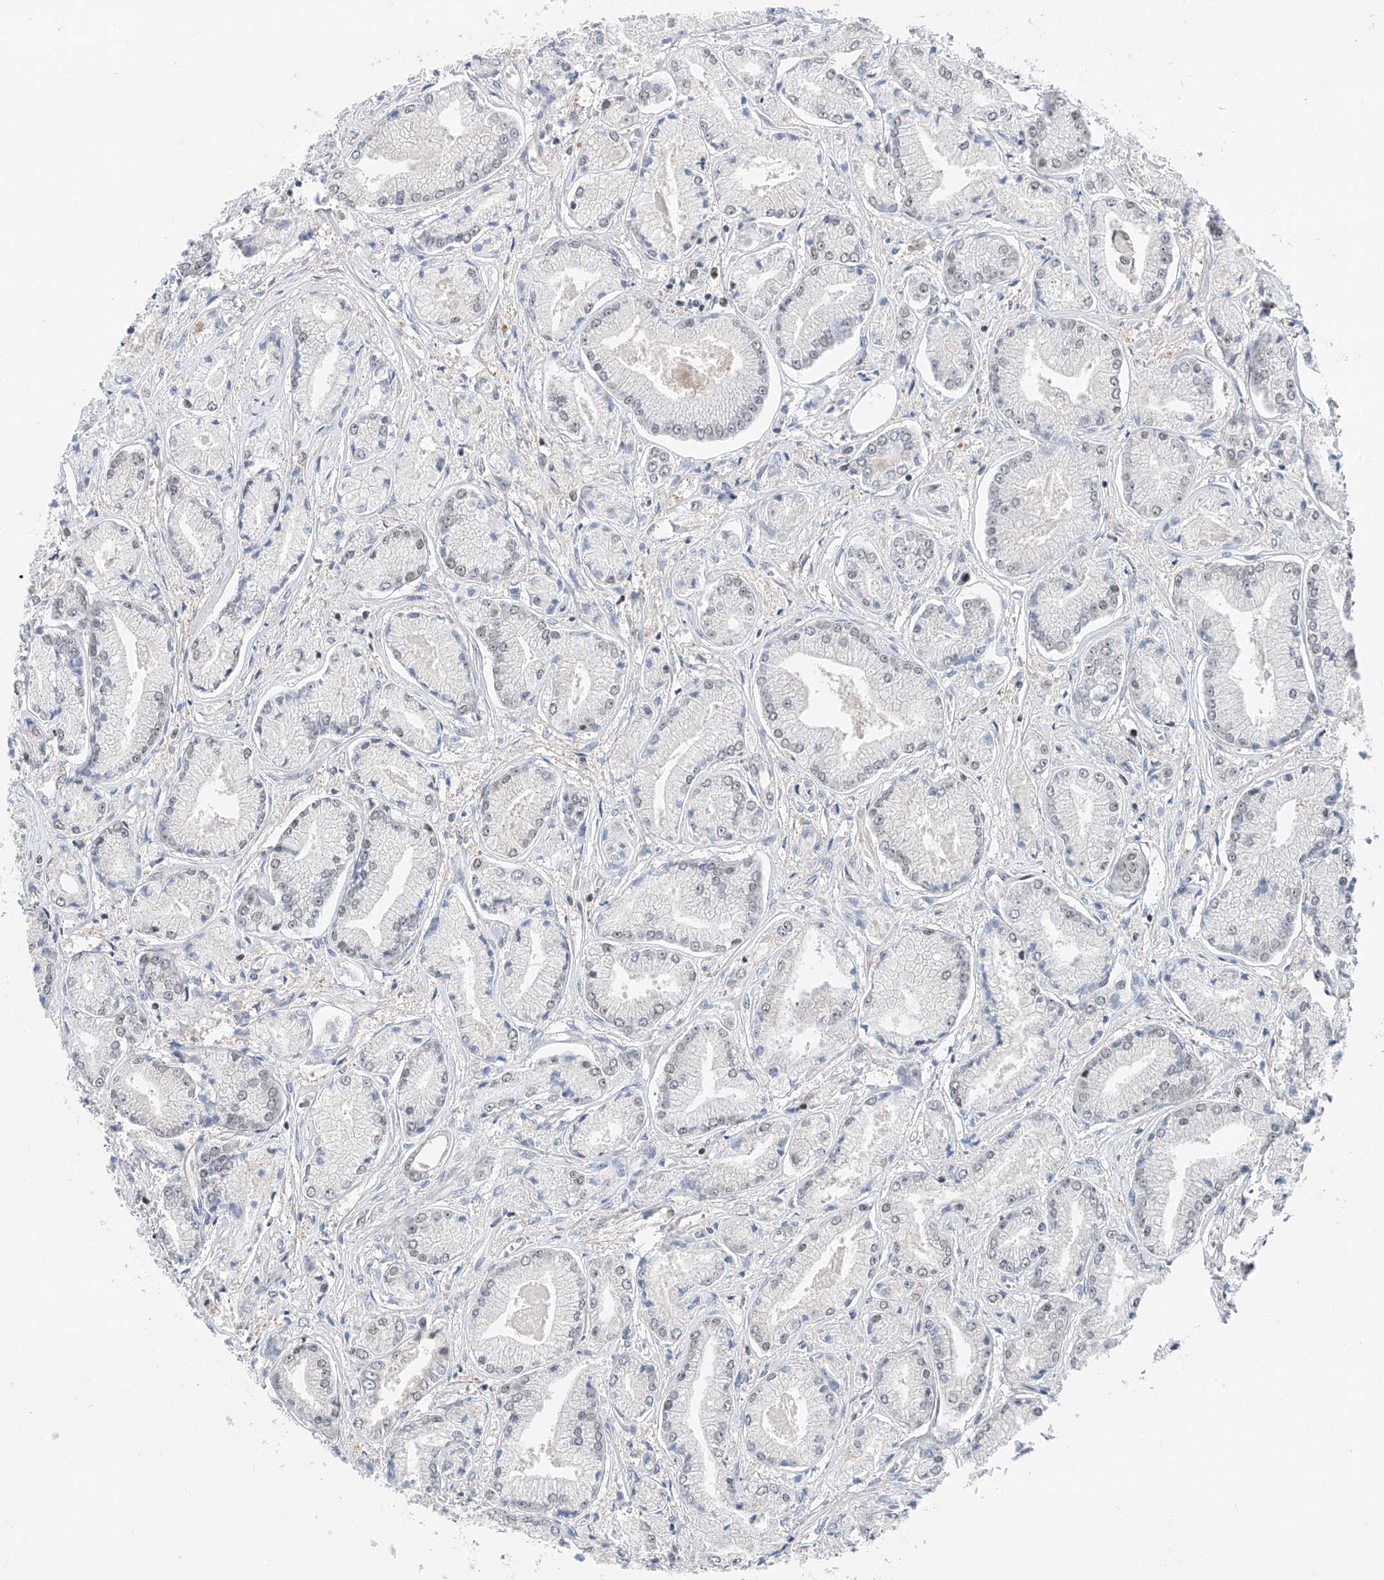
{"staining": {"intensity": "moderate", "quantity": "<25%", "location": "cytoplasmic/membranous"}, "tissue": "prostate cancer", "cell_type": "Tumor cells", "image_type": "cancer", "snomed": [{"axis": "morphology", "description": "Adenocarcinoma, Low grade"}, {"axis": "topography", "description": "Prostate"}], "caption": "Moderate cytoplasmic/membranous protein staining is present in about <25% of tumor cells in prostate low-grade adenocarcinoma.", "gene": "SNRNP200", "patient": {"sex": "male", "age": 60}}